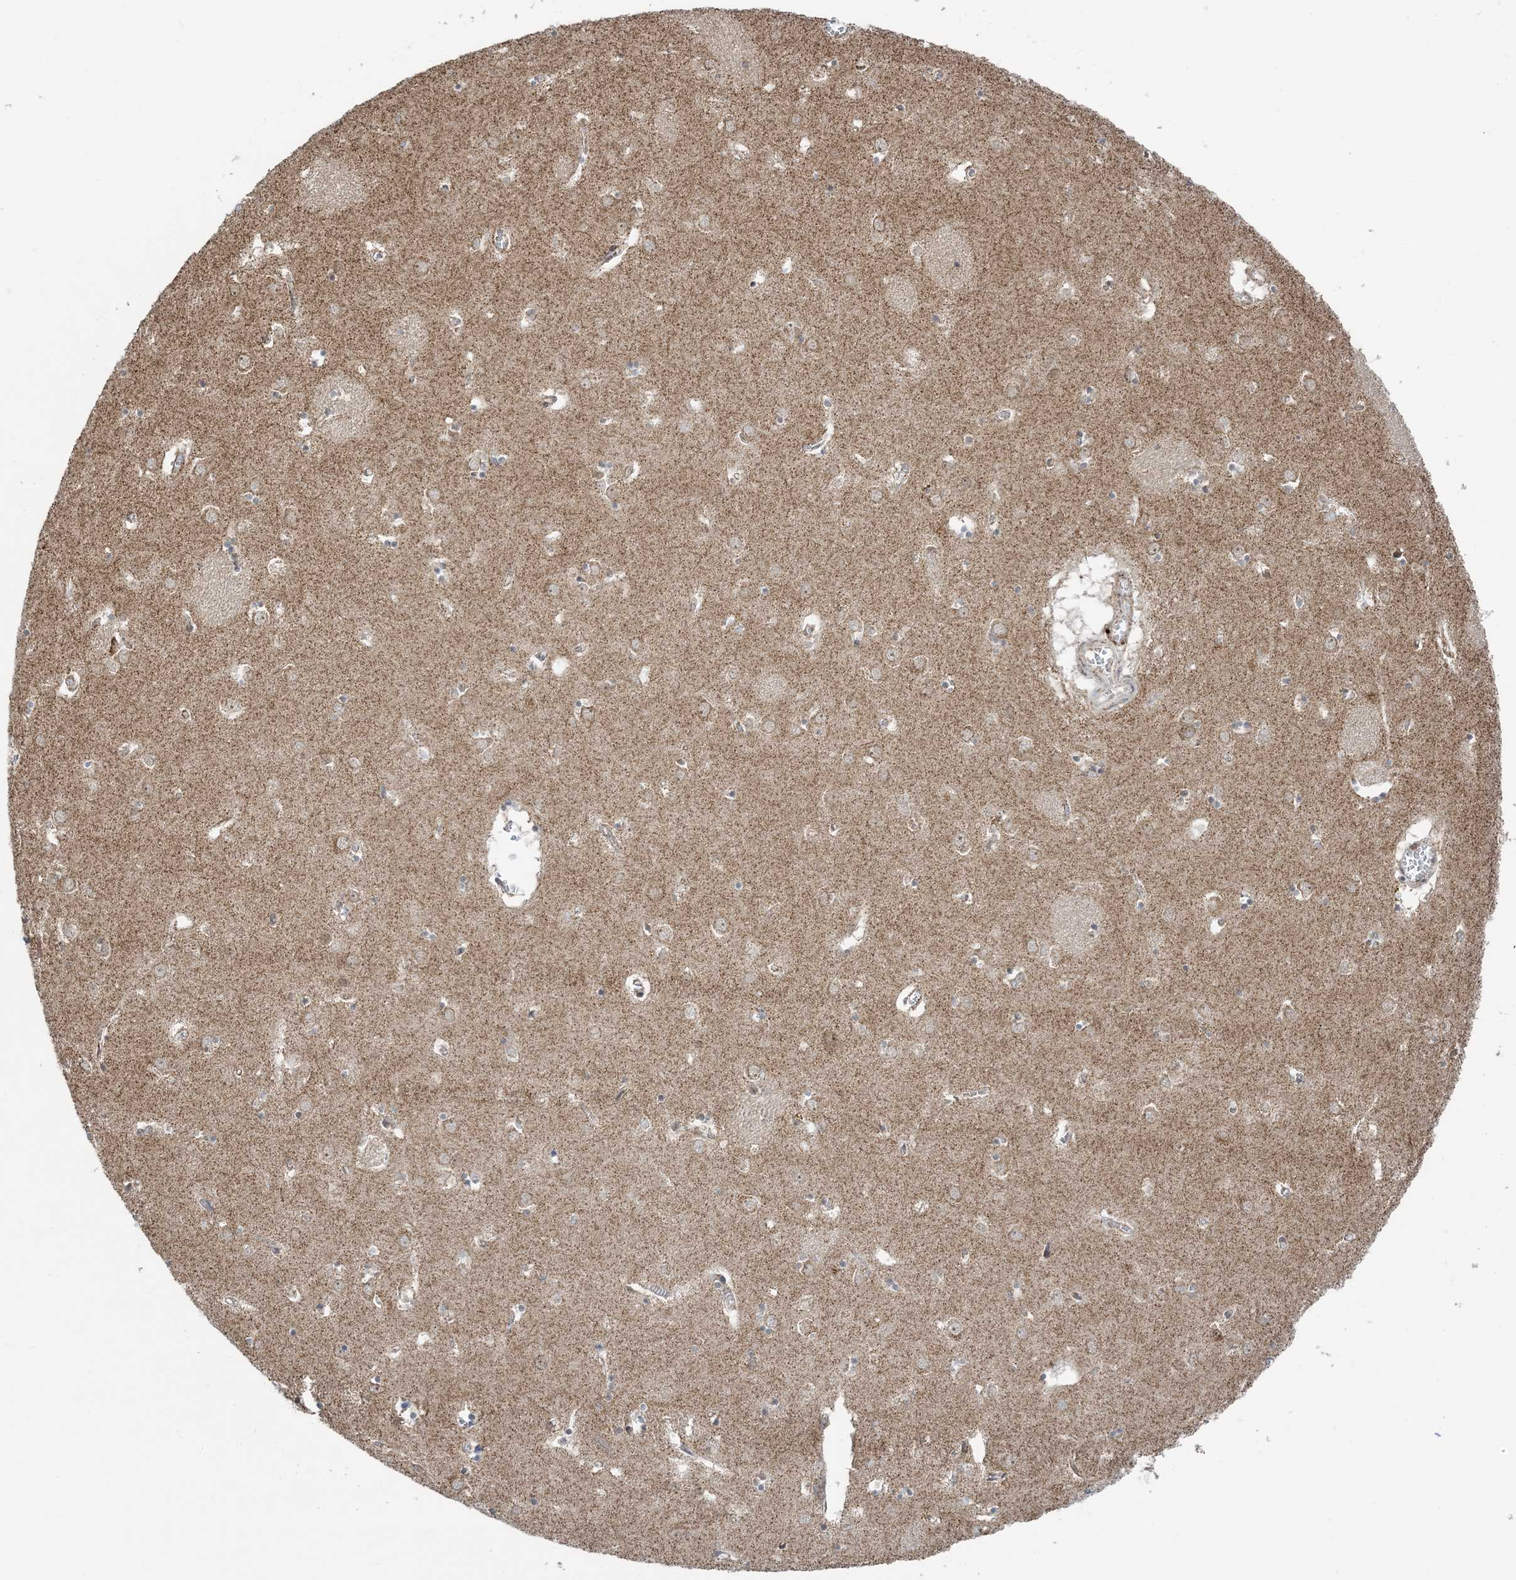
{"staining": {"intensity": "weak", "quantity": "<25%", "location": "cytoplasmic/membranous"}, "tissue": "caudate", "cell_type": "Glial cells", "image_type": "normal", "snomed": [{"axis": "morphology", "description": "Normal tissue, NOS"}, {"axis": "topography", "description": "Lateral ventricle wall"}], "caption": "Glial cells are negative for brown protein staining in benign caudate.", "gene": "MAPKBP1", "patient": {"sex": "male", "age": 70}}